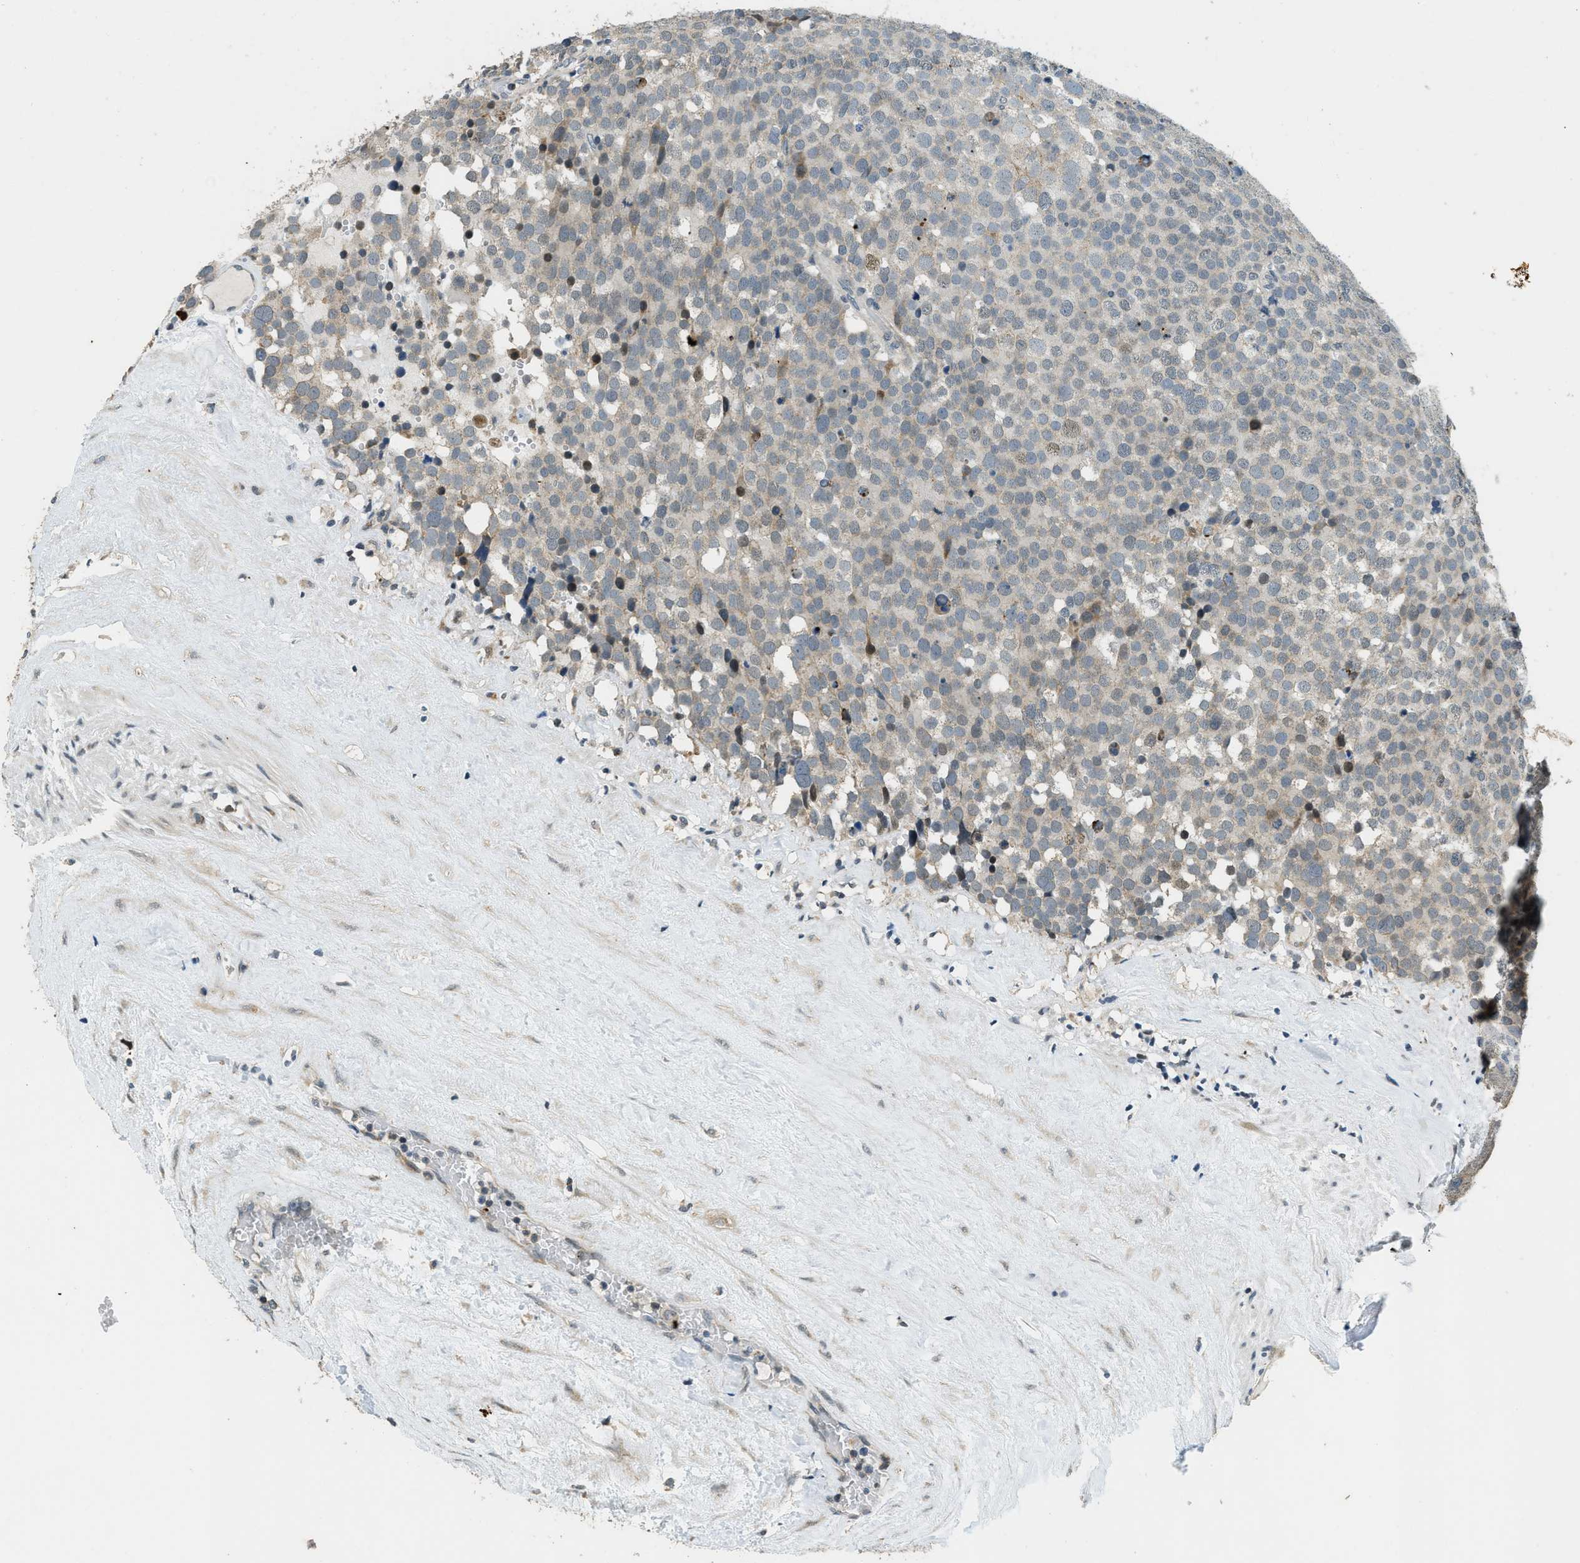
{"staining": {"intensity": "weak", "quantity": "<25%", "location": "cytoplasmic/membranous,nuclear"}, "tissue": "testis cancer", "cell_type": "Tumor cells", "image_type": "cancer", "snomed": [{"axis": "morphology", "description": "Seminoma, NOS"}, {"axis": "topography", "description": "Testis"}], "caption": "Photomicrograph shows no protein staining in tumor cells of testis cancer tissue. (DAB (3,3'-diaminobenzidine) IHC visualized using brightfield microscopy, high magnification).", "gene": "HERC2", "patient": {"sex": "male", "age": 71}}